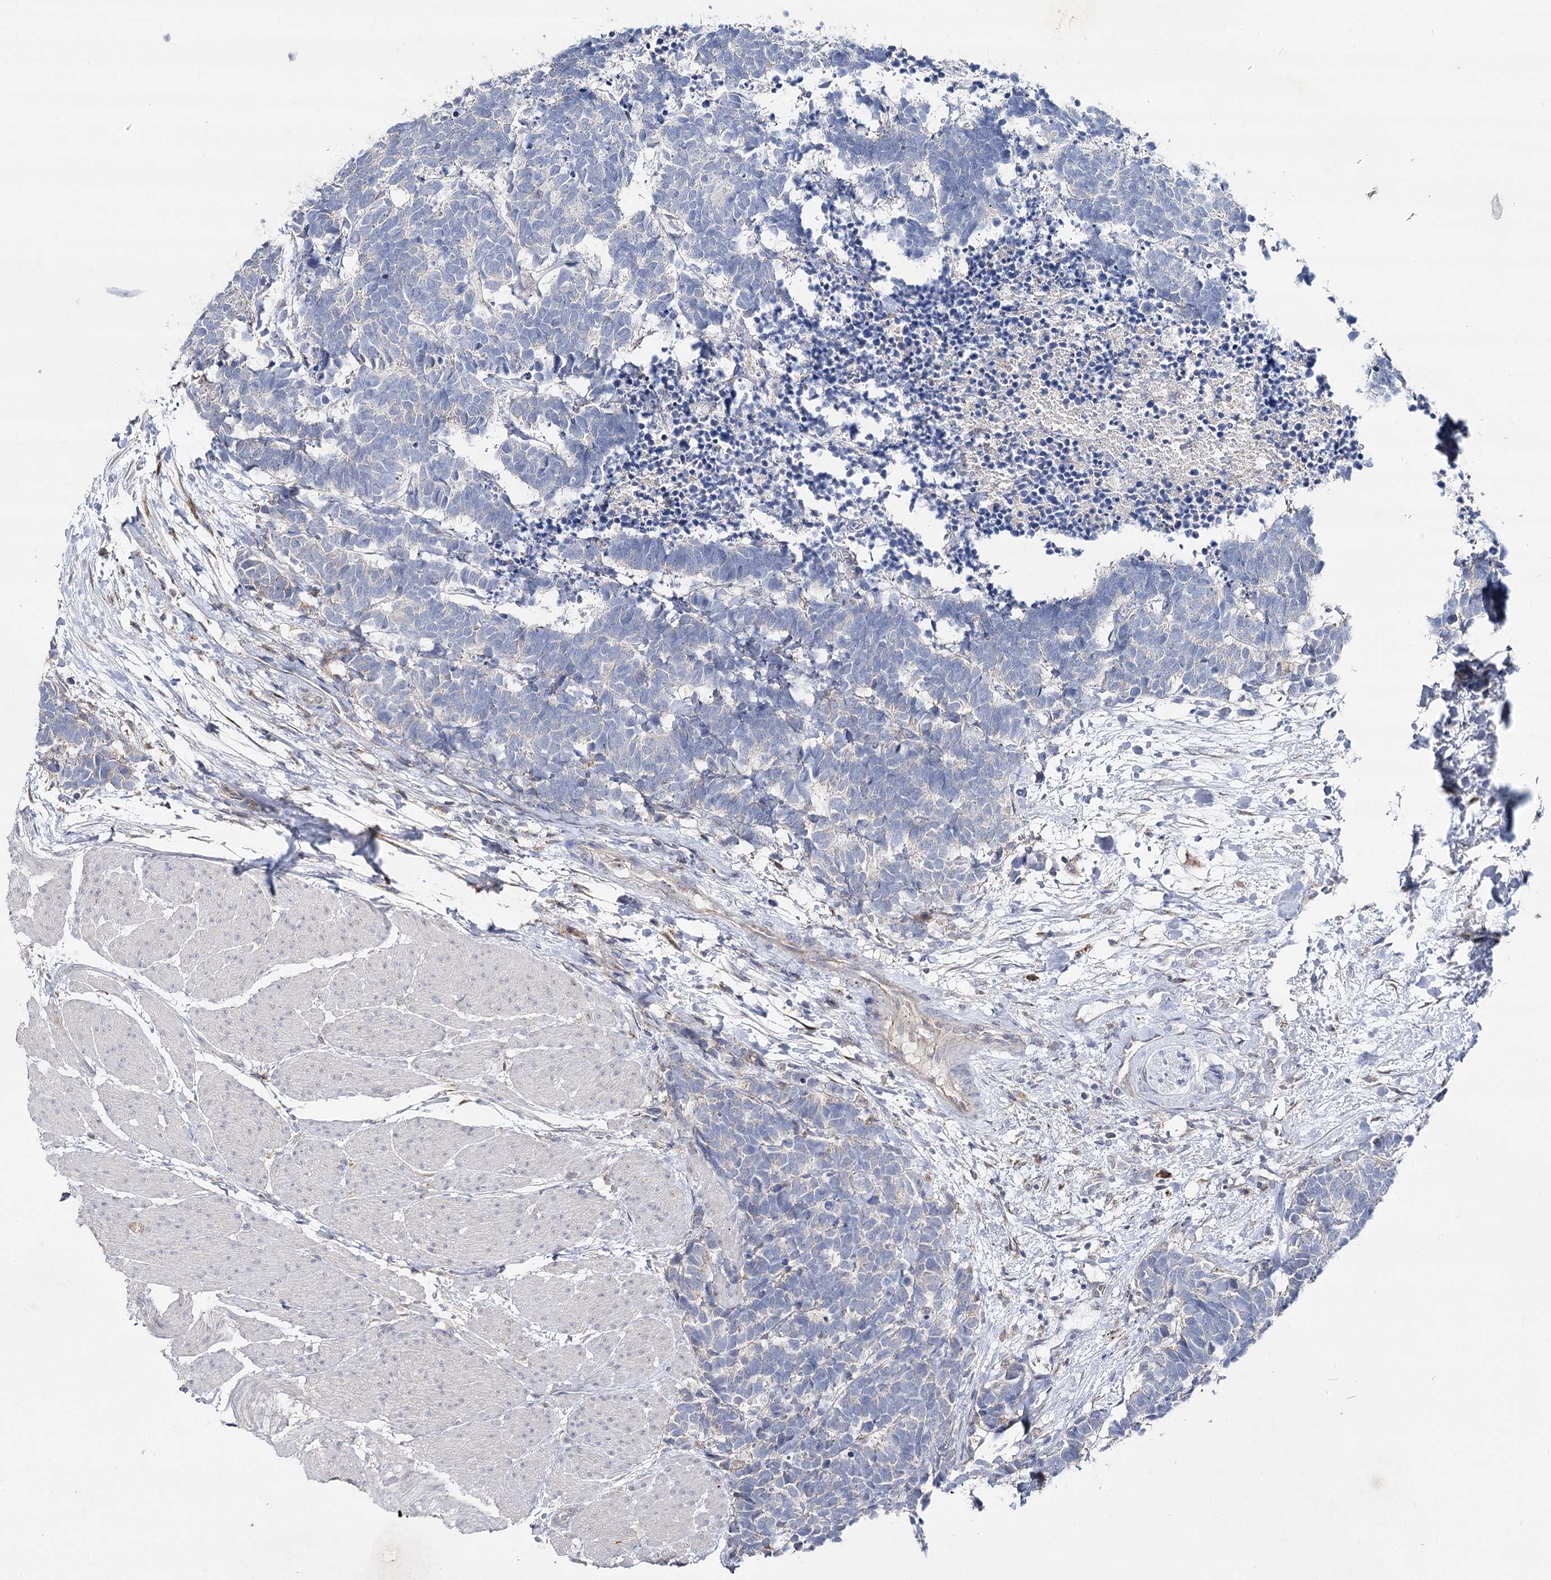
{"staining": {"intensity": "negative", "quantity": "none", "location": "none"}, "tissue": "carcinoid", "cell_type": "Tumor cells", "image_type": "cancer", "snomed": [{"axis": "morphology", "description": "Carcinoma, NOS"}, {"axis": "morphology", "description": "Carcinoid, malignant, NOS"}, {"axis": "topography", "description": "Urinary bladder"}], "caption": "Immunohistochemistry of carcinoma displays no expression in tumor cells.", "gene": "IL1RAP", "patient": {"sex": "male", "age": 57}}